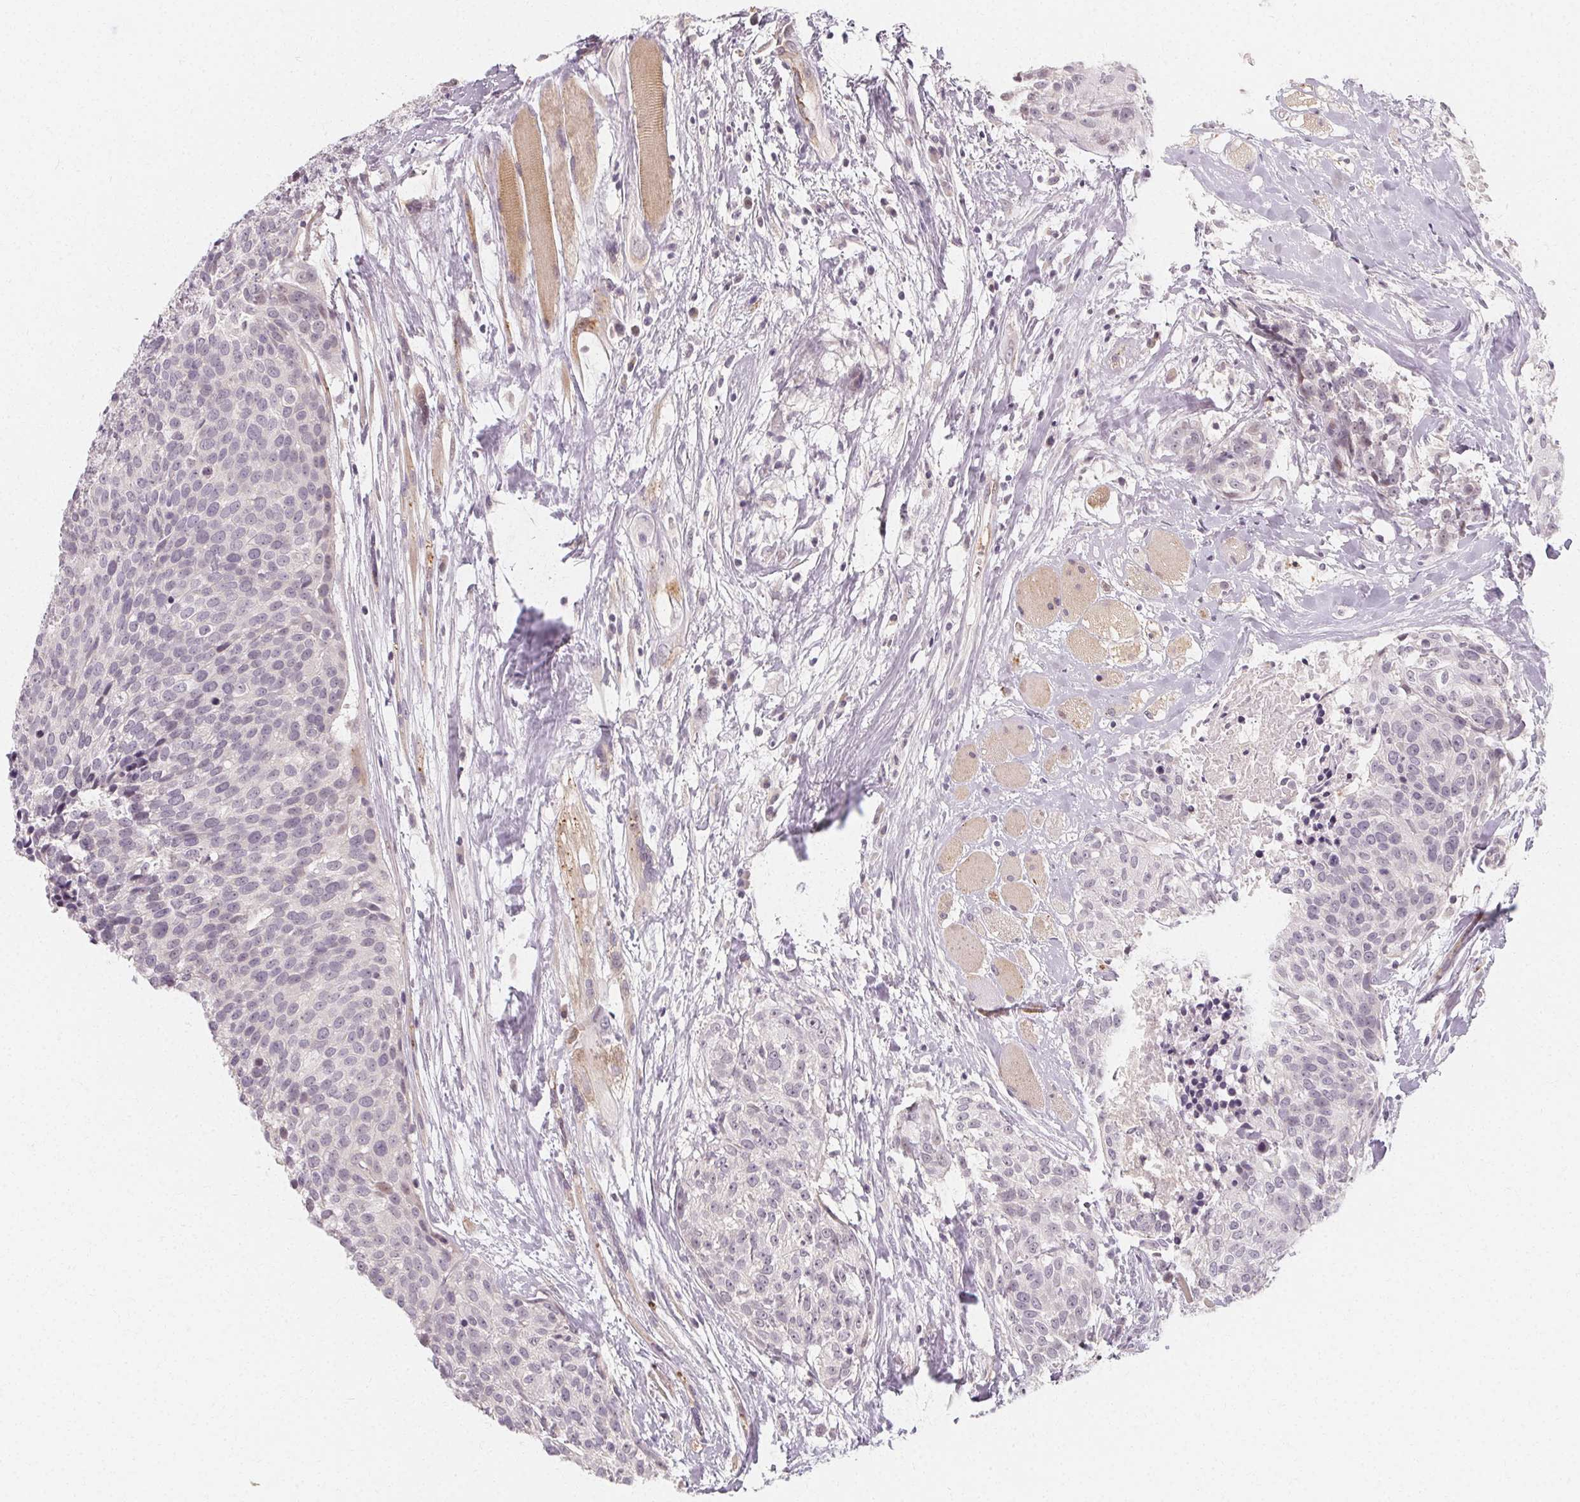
{"staining": {"intensity": "negative", "quantity": "none", "location": "none"}, "tissue": "head and neck cancer", "cell_type": "Tumor cells", "image_type": "cancer", "snomed": [{"axis": "morphology", "description": "Squamous cell carcinoma, NOS"}, {"axis": "topography", "description": "Oral tissue"}, {"axis": "topography", "description": "Head-Neck"}], "caption": "Head and neck cancer stained for a protein using IHC displays no positivity tumor cells.", "gene": "CLCNKB", "patient": {"sex": "male", "age": 64}}